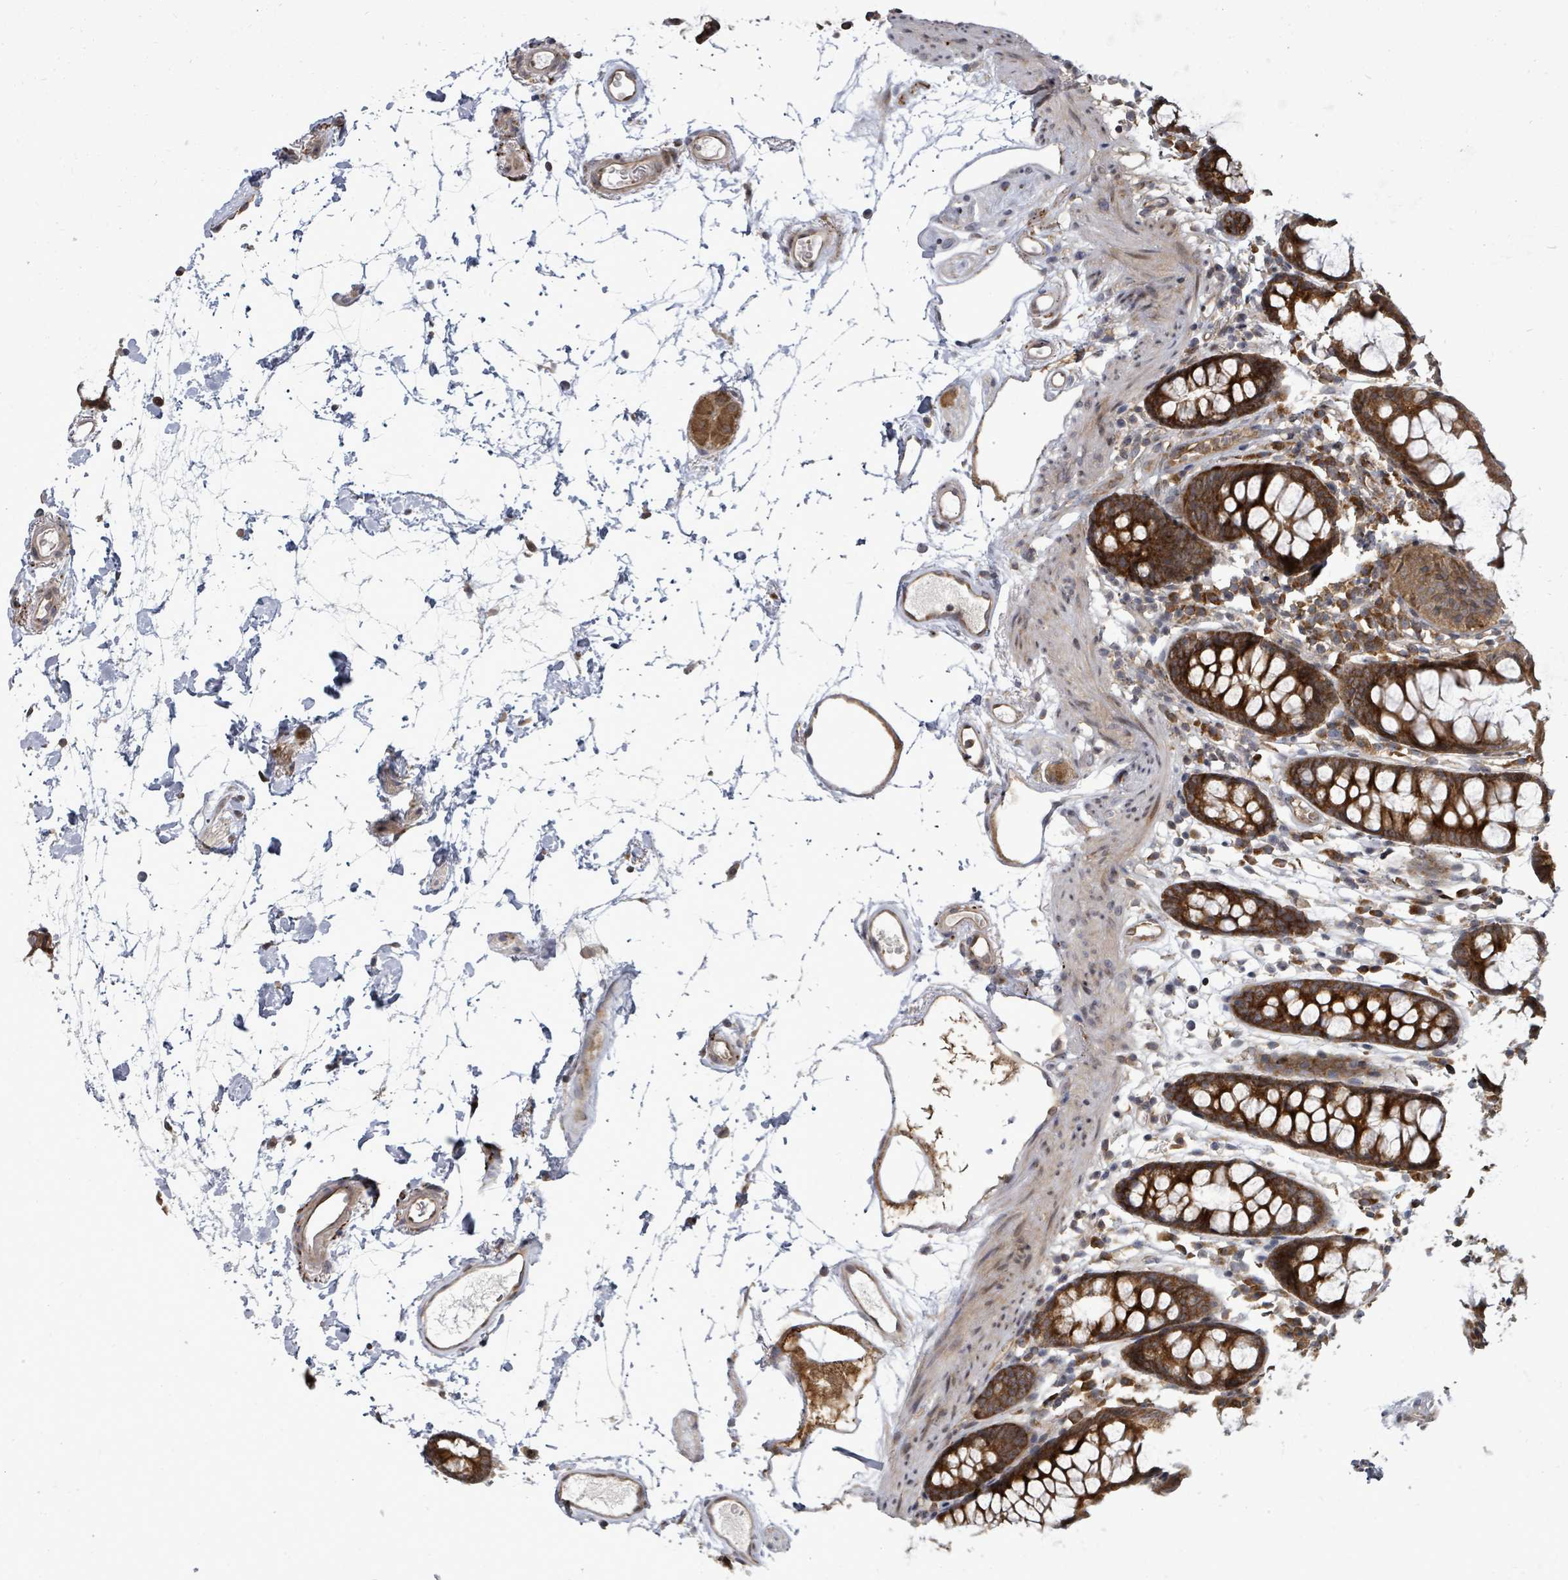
{"staining": {"intensity": "moderate", "quantity": ">75%", "location": "cytoplasmic/membranous"}, "tissue": "colon", "cell_type": "Endothelial cells", "image_type": "normal", "snomed": [{"axis": "morphology", "description": "Normal tissue, NOS"}, {"axis": "topography", "description": "Colon"}], "caption": "Protein analysis of benign colon shows moderate cytoplasmic/membranous positivity in about >75% of endothelial cells. (IHC, brightfield microscopy, high magnification).", "gene": "EIF3CL", "patient": {"sex": "female", "age": 84}}